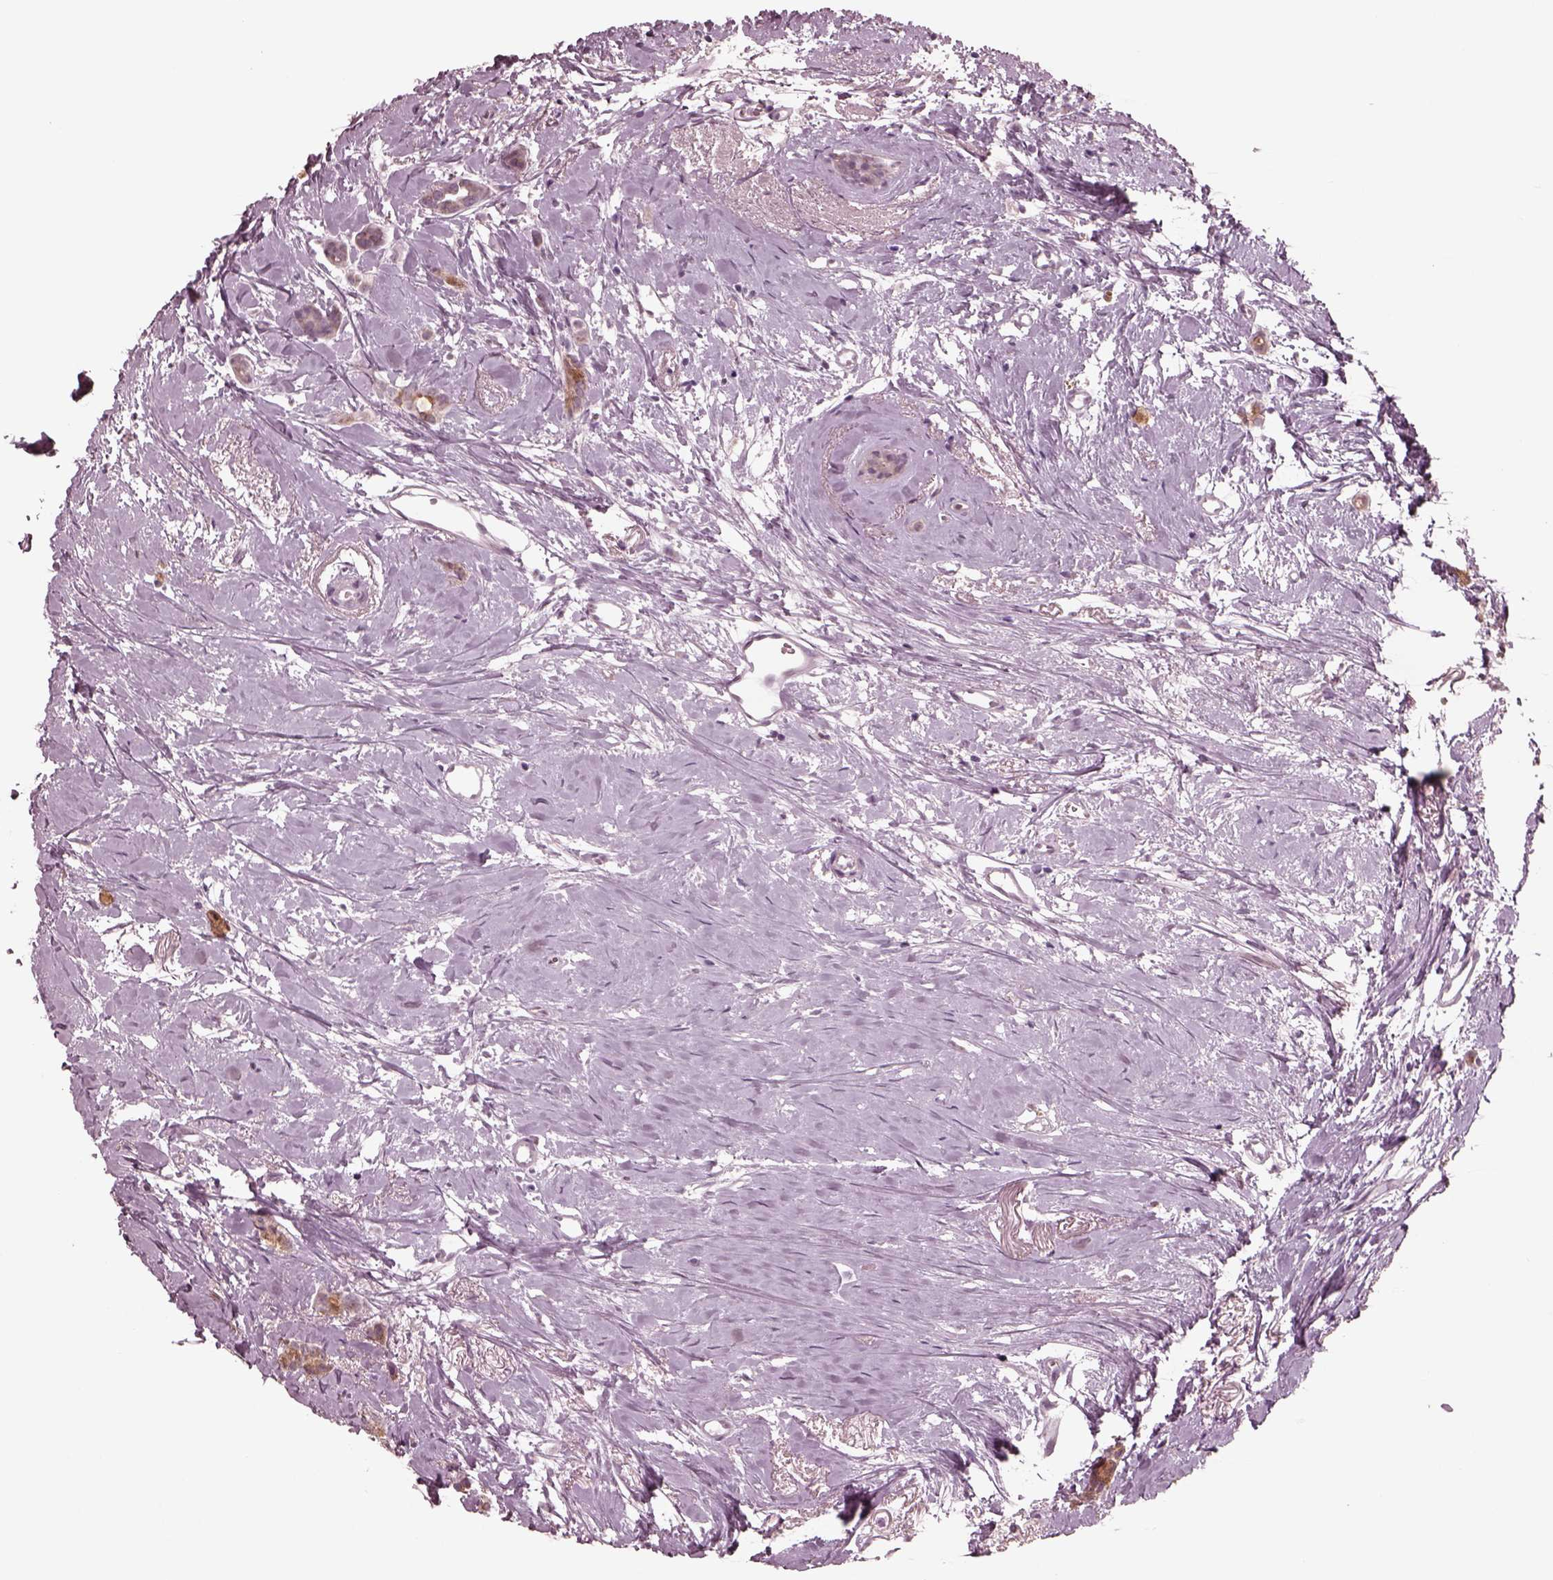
{"staining": {"intensity": "moderate", "quantity": "<25%", "location": "cytoplasmic/membranous"}, "tissue": "breast cancer", "cell_type": "Tumor cells", "image_type": "cancer", "snomed": [{"axis": "morphology", "description": "Duct carcinoma"}, {"axis": "topography", "description": "Breast"}], "caption": "Tumor cells demonstrate low levels of moderate cytoplasmic/membranous expression in about <25% of cells in human breast intraductal carcinoma. (DAB IHC with brightfield microscopy, high magnification).", "gene": "CELSR3", "patient": {"sex": "female", "age": 40}}